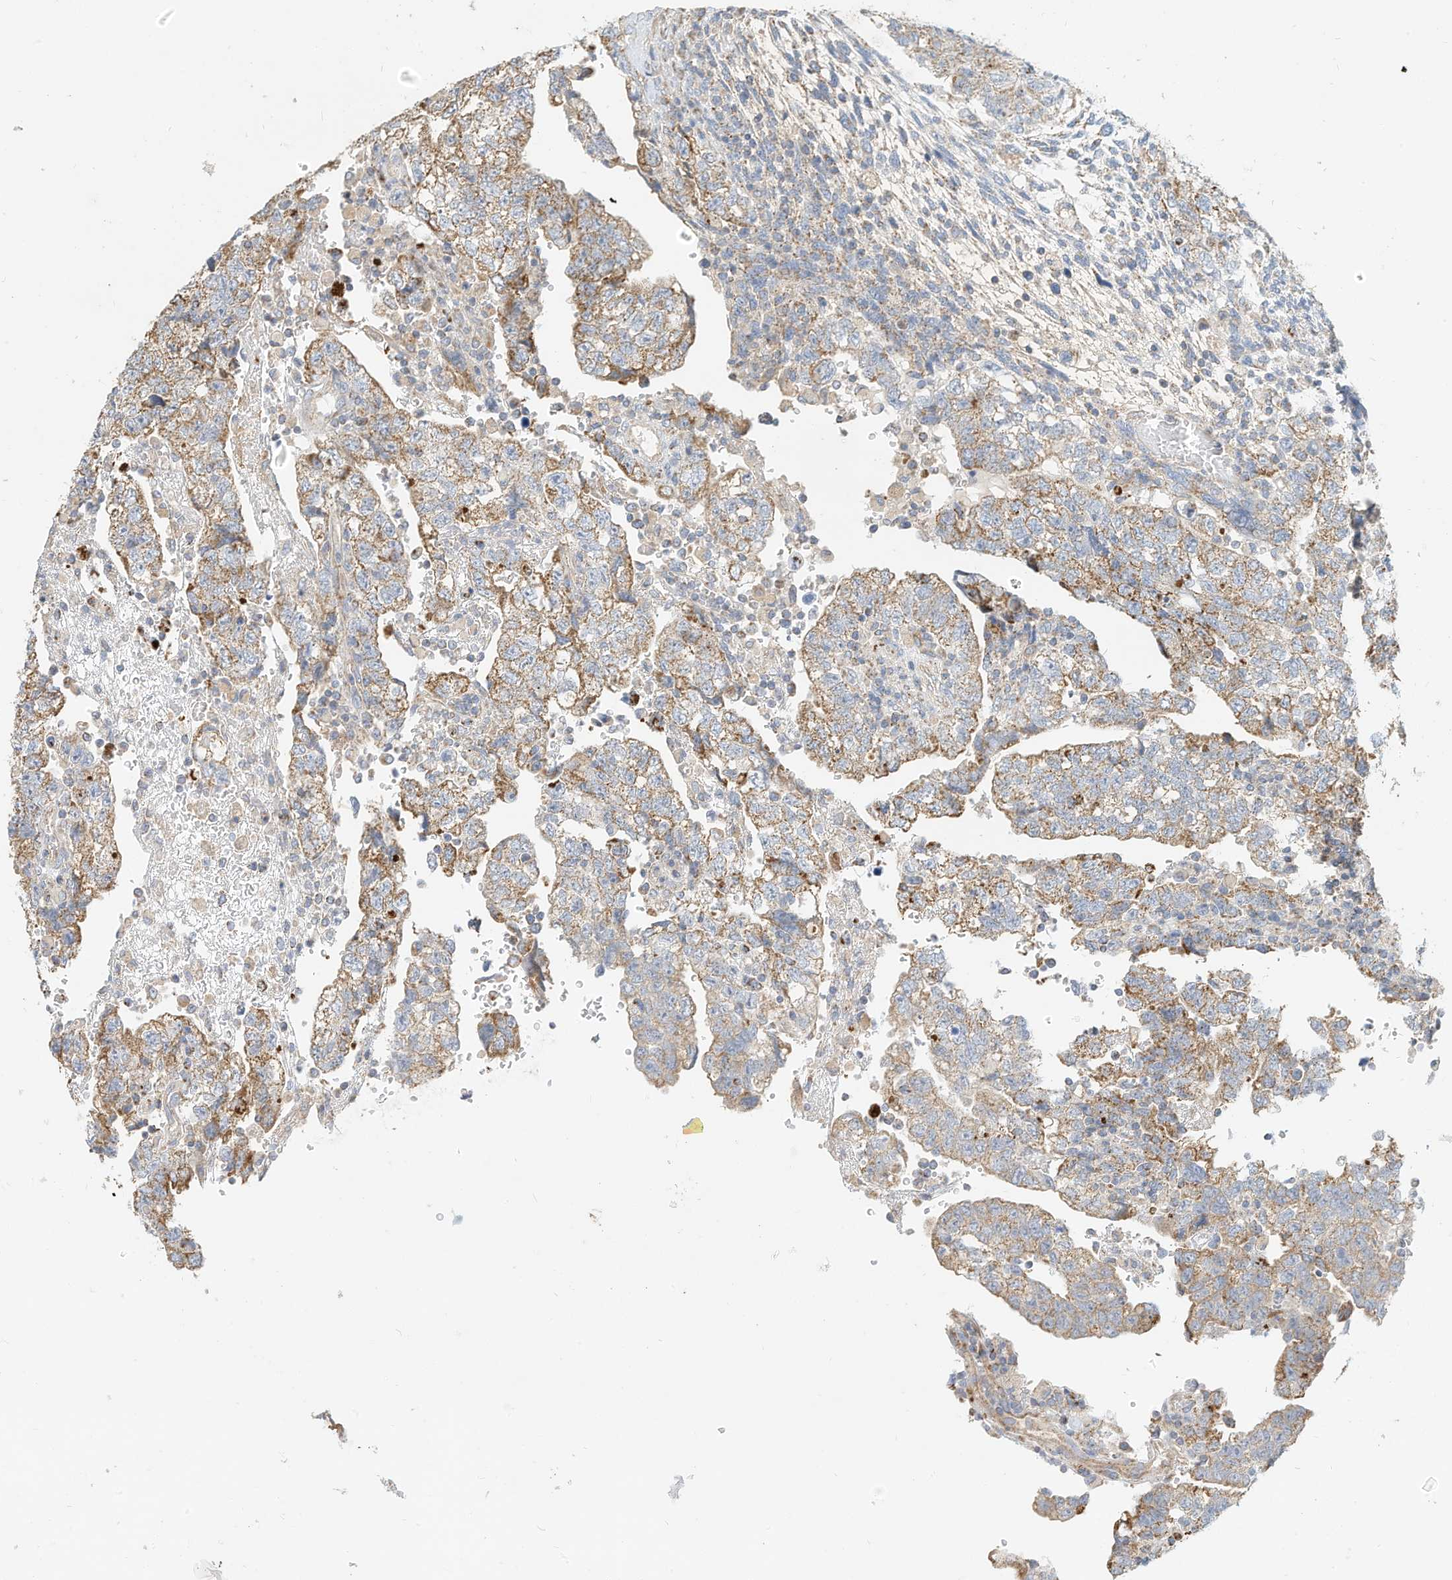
{"staining": {"intensity": "moderate", "quantity": ">75%", "location": "cytoplasmic/membranous"}, "tissue": "testis cancer", "cell_type": "Tumor cells", "image_type": "cancer", "snomed": [{"axis": "morphology", "description": "Normal tissue, NOS"}, {"axis": "morphology", "description": "Carcinoma, Embryonal, NOS"}, {"axis": "topography", "description": "Testis"}], "caption": "About >75% of tumor cells in embryonal carcinoma (testis) demonstrate moderate cytoplasmic/membranous protein expression as visualized by brown immunohistochemical staining.", "gene": "RHOH", "patient": {"sex": "male", "age": 36}}